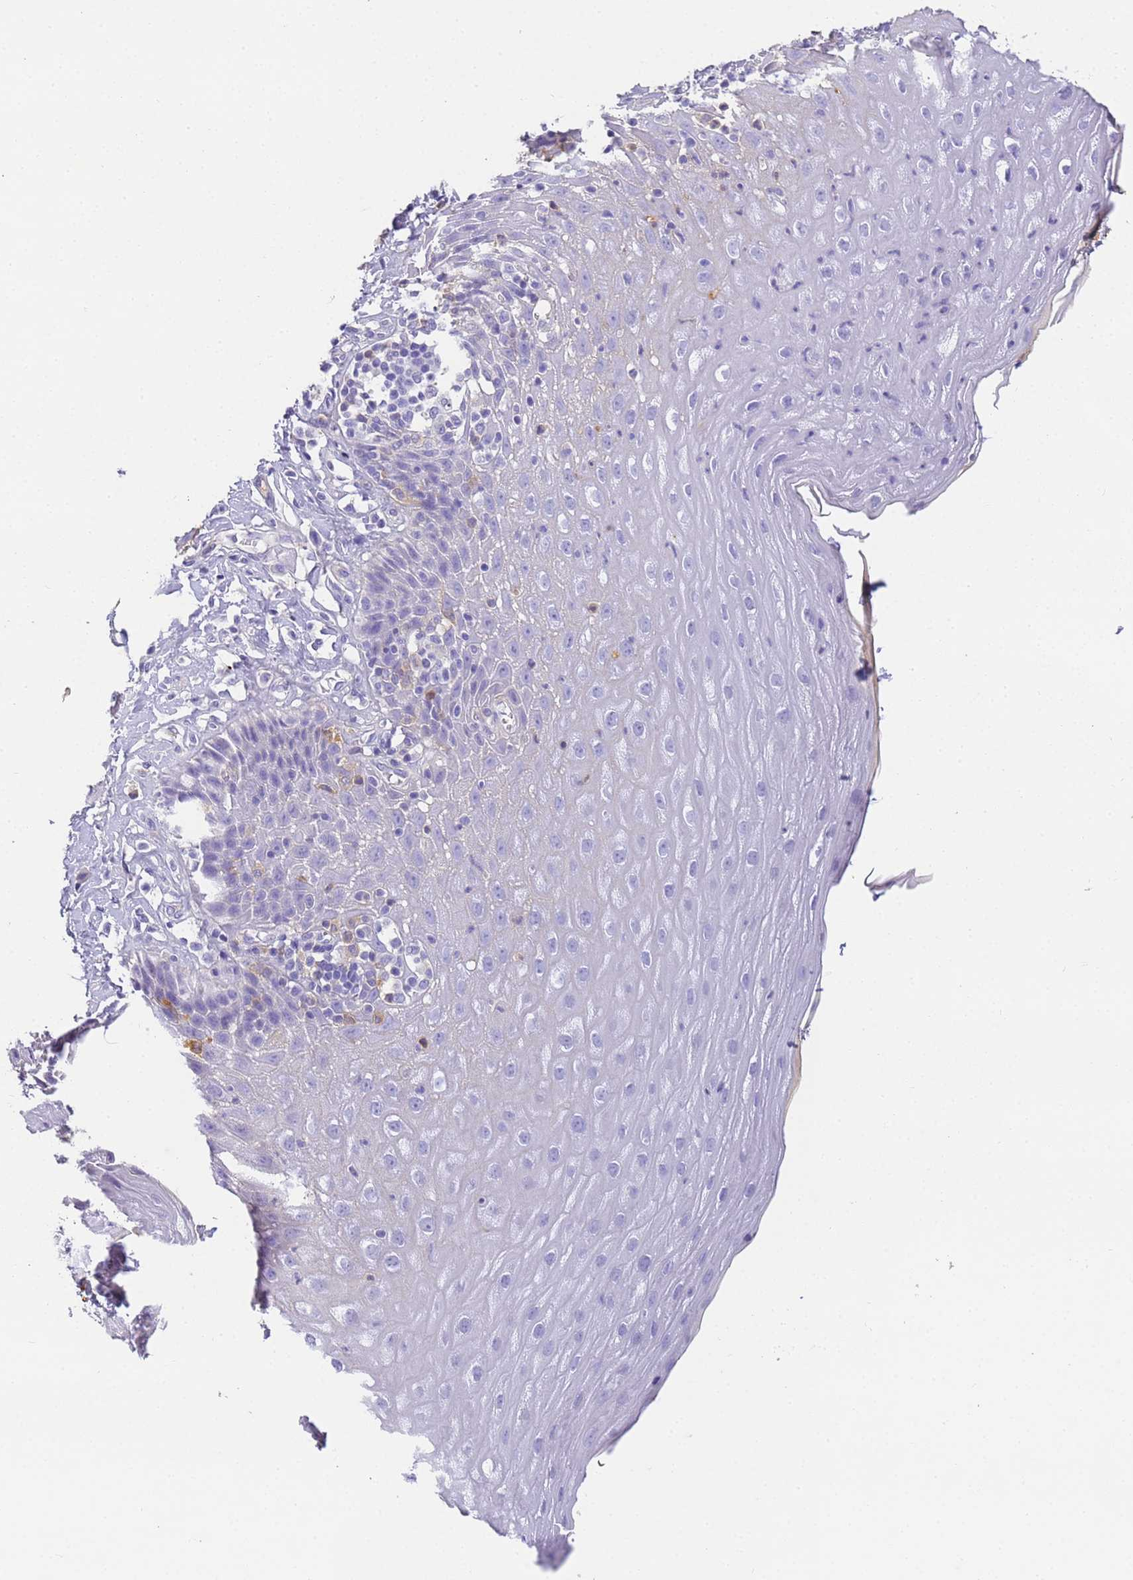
{"staining": {"intensity": "negative", "quantity": "none", "location": "none"}, "tissue": "esophagus", "cell_type": "Squamous epithelial cells", "image_type": "normal", "snomed": [{"axis": "morphology", "description": "Normal tissue, NOS"}, {"axis": "topography", "description": "Esophagus"}], "caption": "Micrograph shows no significant protein staining in squamous epithelial cells of unremarkable esophagus.", "gene": "CFHR1", "patient": {"sex": "female", "age": 61}}